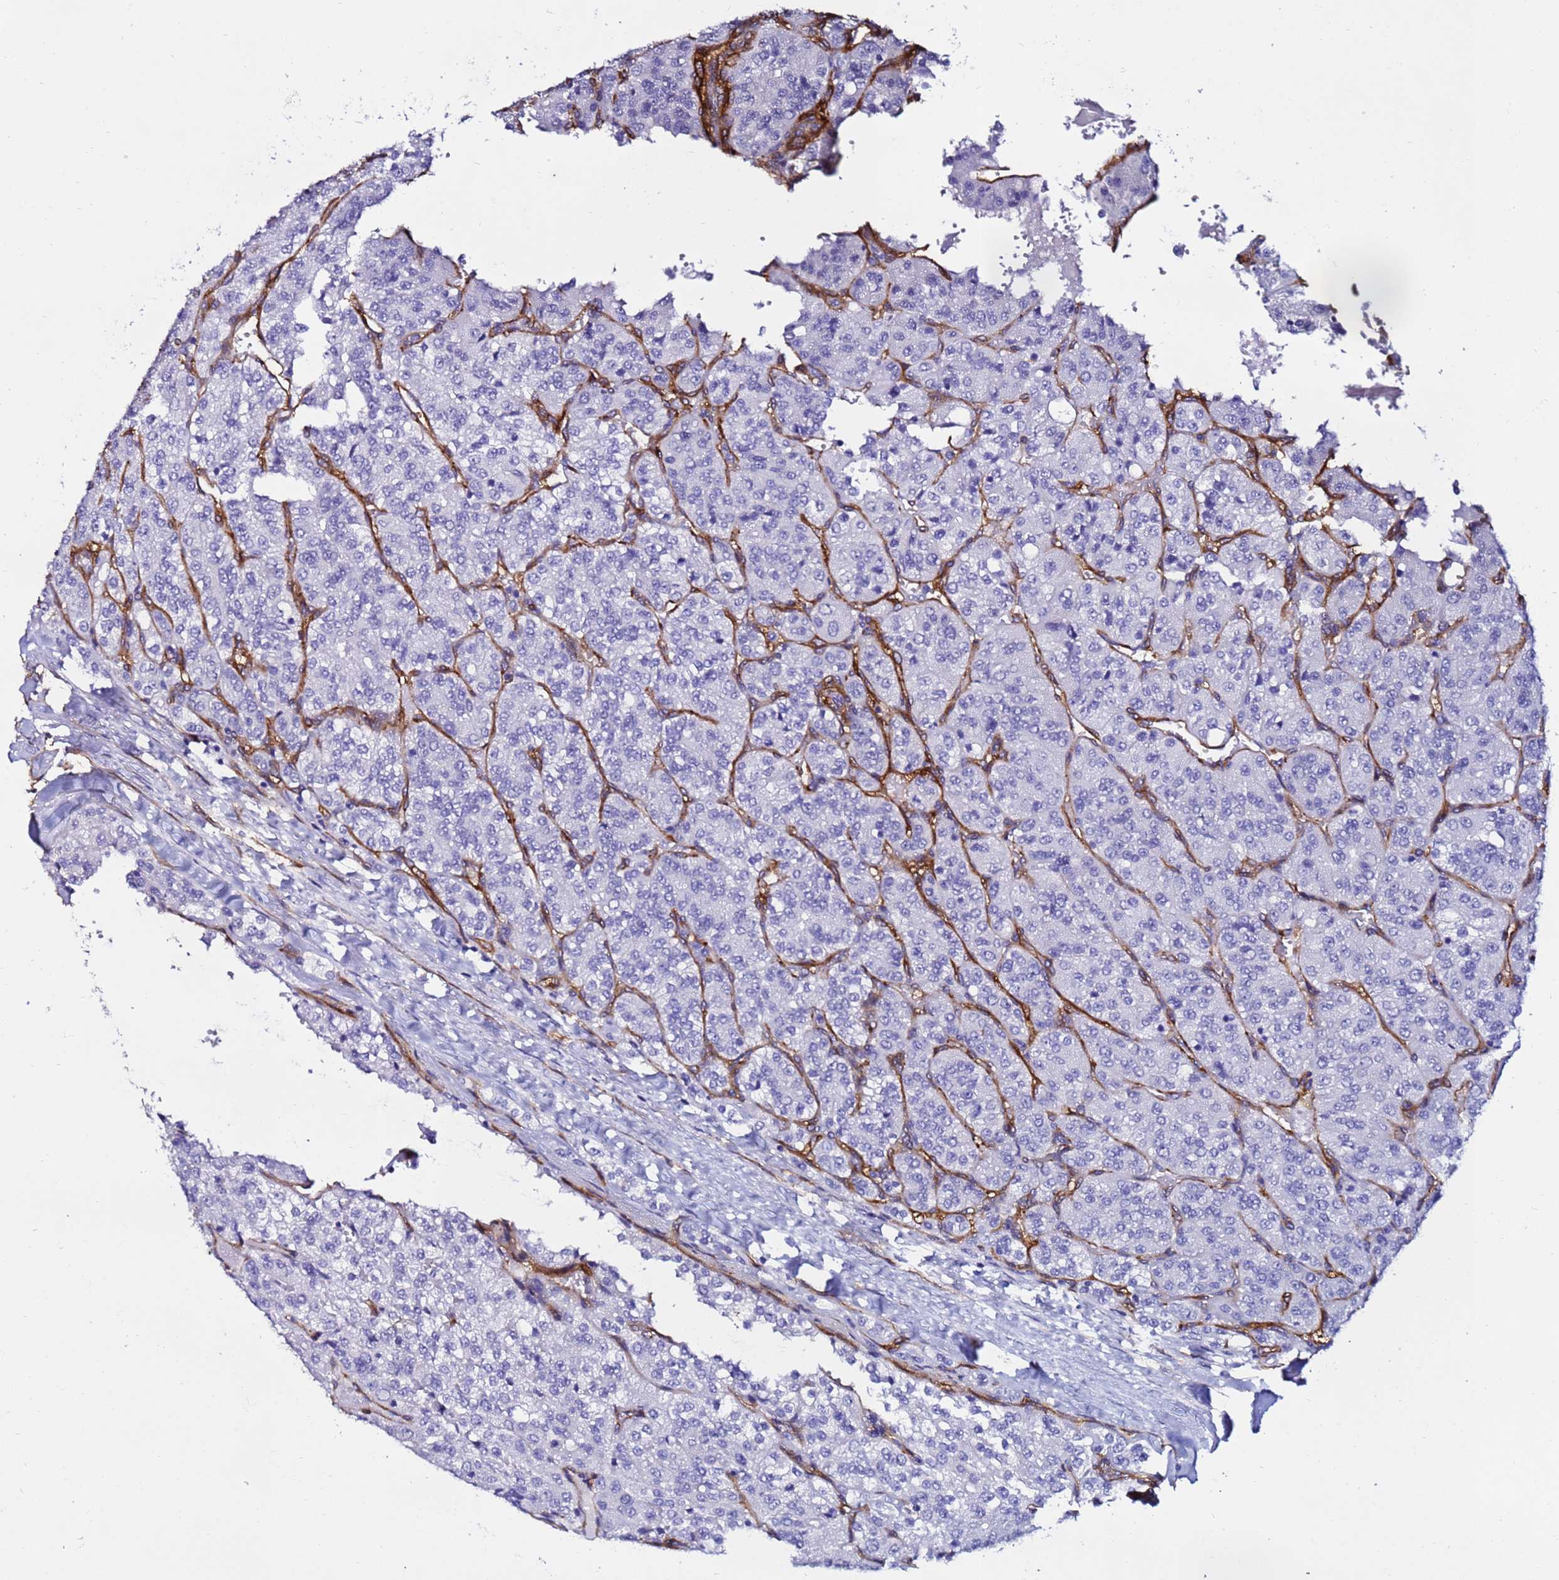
{"staining": {"intensity": "negative", "quantity": "none", "location": "none"}, "tissue": "renal cancer", "cell_type": "Tumor cells", "image_type": "cancer", "snomed": [{"axis": "morphology", "description": "Adenocarcinoma, NOS"}, {"axis": "topography", "description": "Kidney"}], "caption": "The IHC micrograph has no significant expression in tumor cells of renal cancer tissue.", "gene": "DEFB104A", "patient": {"sex": "female", "age": 63}}